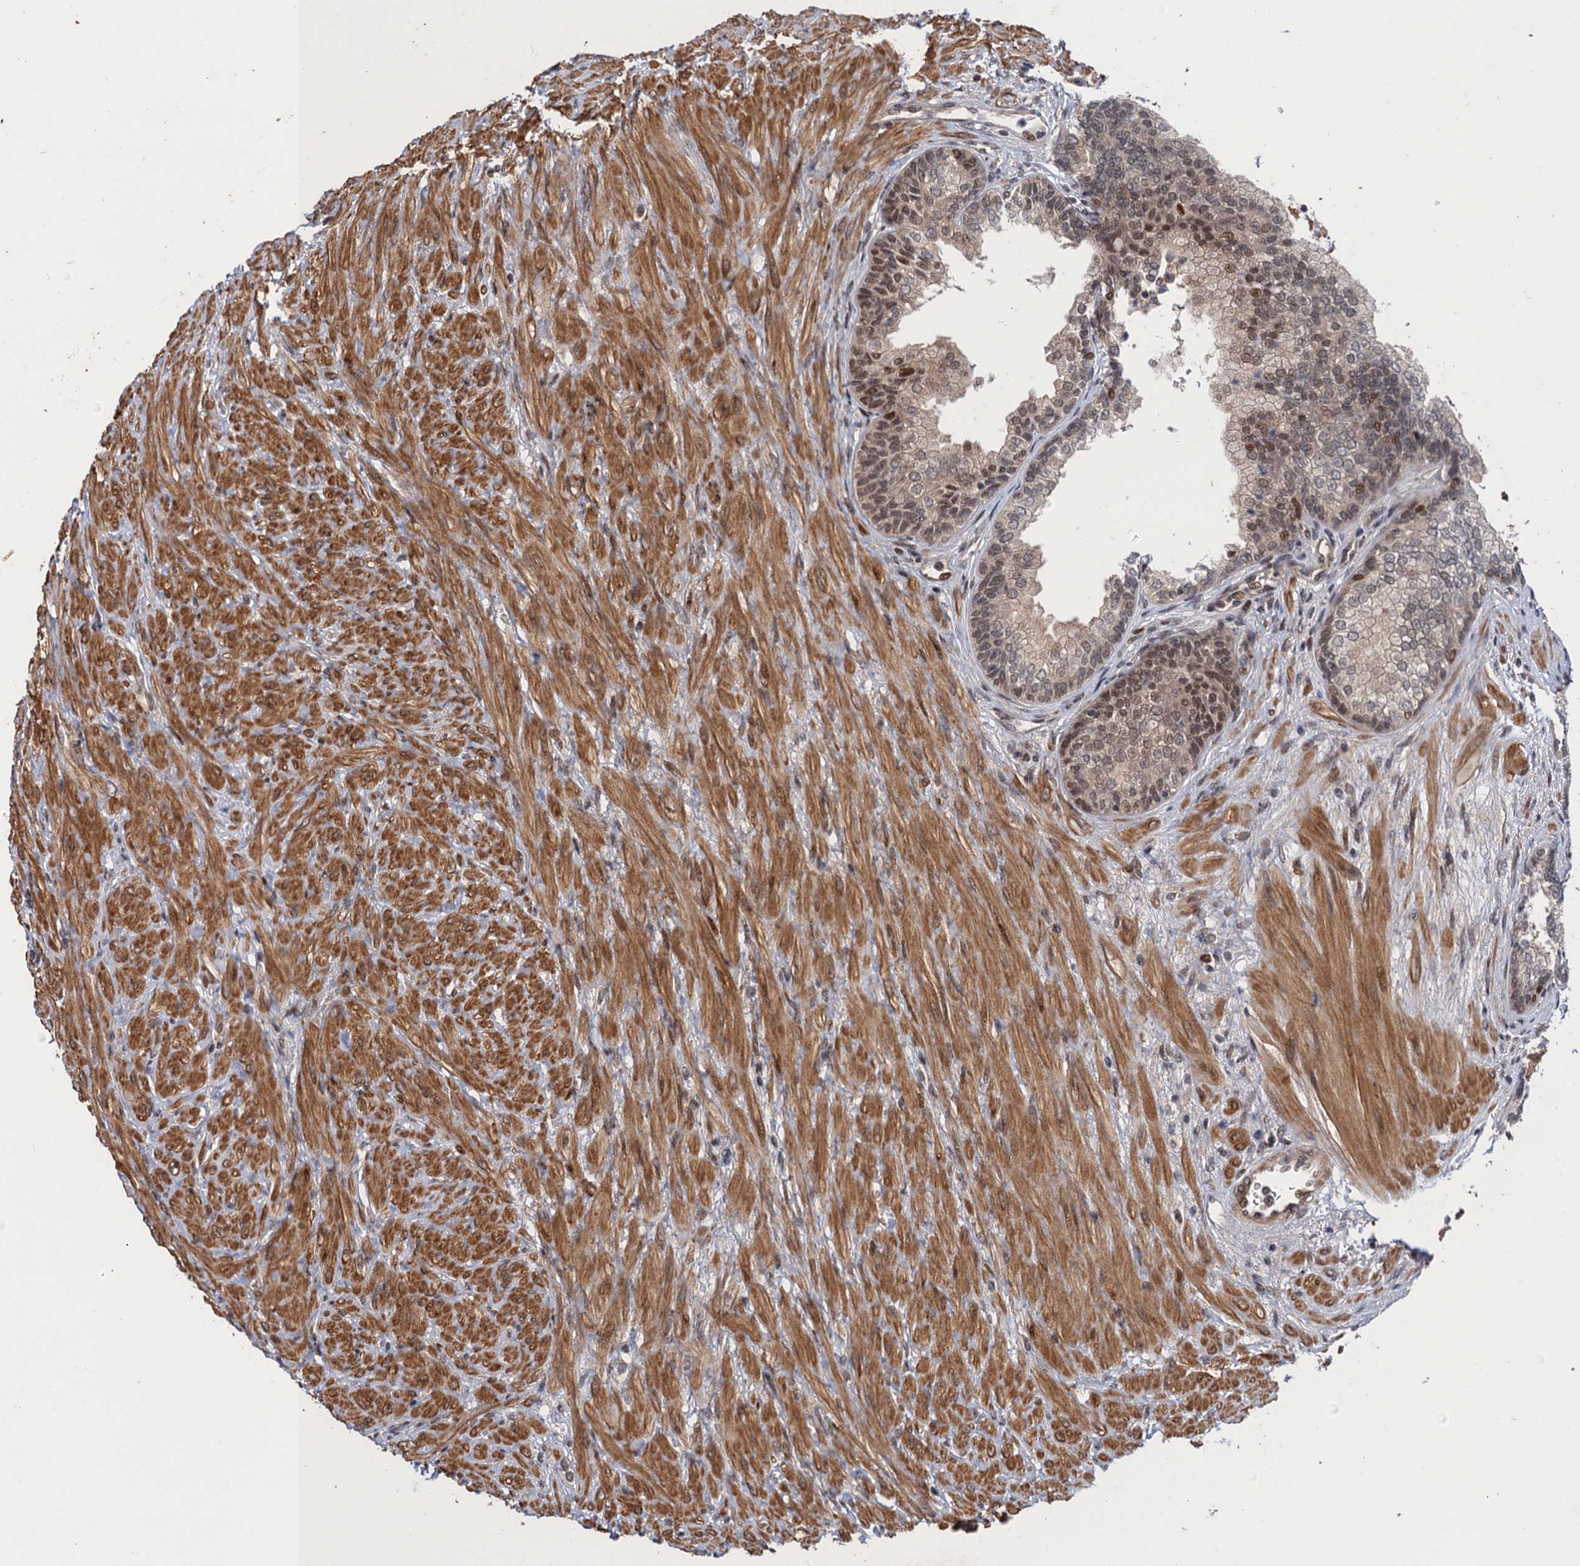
{"staining": {"intensity": "moderate", "quantity": ">75%", "location": "nuclear"}, "tissue": "prostate", "cell_type": "Glandular cells", "image_type": "normal", "snomed": [{"axis": "morphology", "description": "Normal tissue, NOS"}, {"axis": "topography", "description": "Prostate"}], "caption": "Protein staining displays moderate nuclear staining in approximately >75% of glandular cells in normal prostate. (brown staining indicates protein expression, while blue staining denotes nuclei).", "gene": "NEK8", "patient": {"sex": "male", "age": 76}}